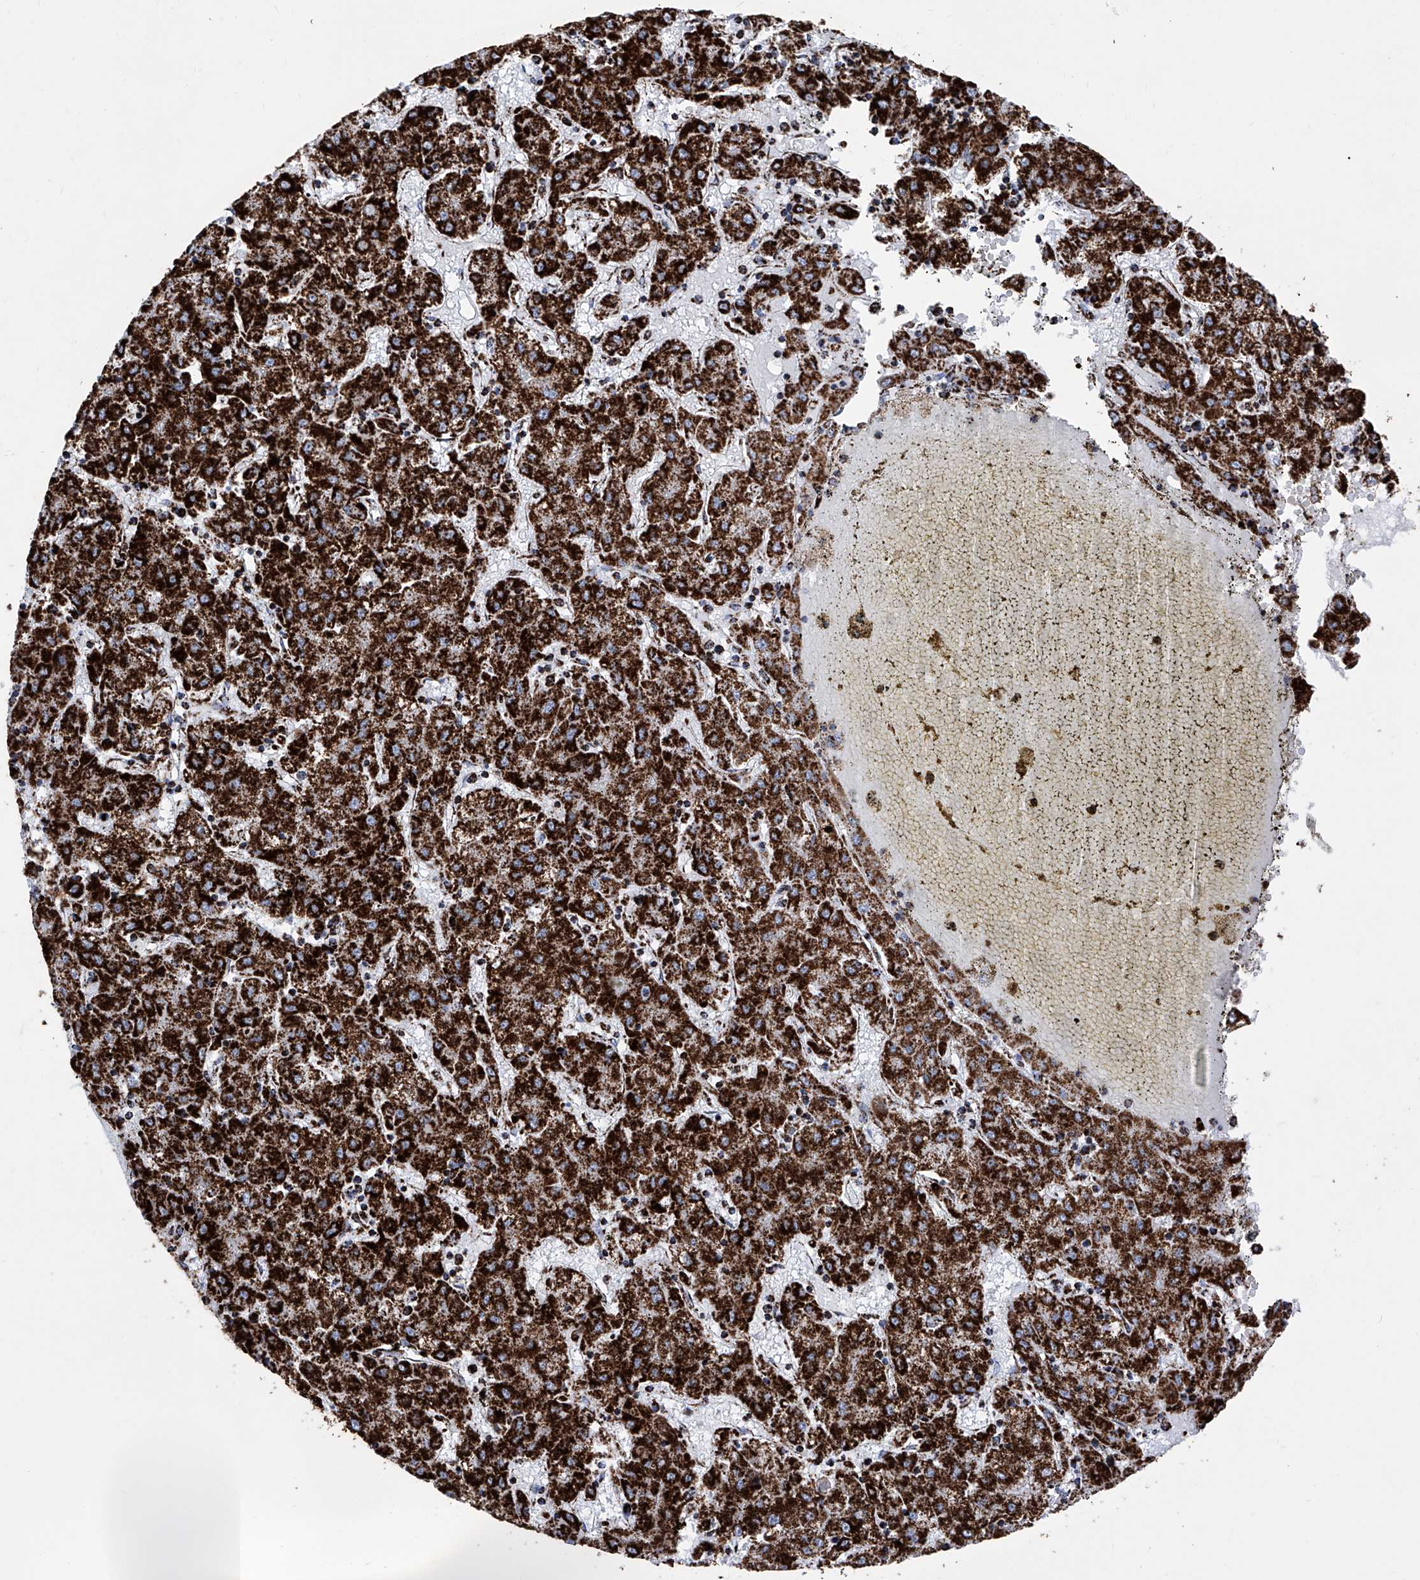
{"staining": {"intensity": "strong", "quantity": ">75%", "location": "cytoplasmic/membranous"}, "tissue": "liver cancer", "cell_type": "Tumor cells", "image_type": "cancer", "snomed": [{"axis": "morphology", "description": "Carcinoma, Hepatocellular, NOS"}, {"axis": "topography", "description": "Liver"}], "caption": "The histopathology image demonstrates a brown stain indicating the presence of a protein in the cytoplasmic/membranous of tumor cells in liver cancer.", "gene": "ATP5PF", "patient": {"sex": "male", "age": 72}}